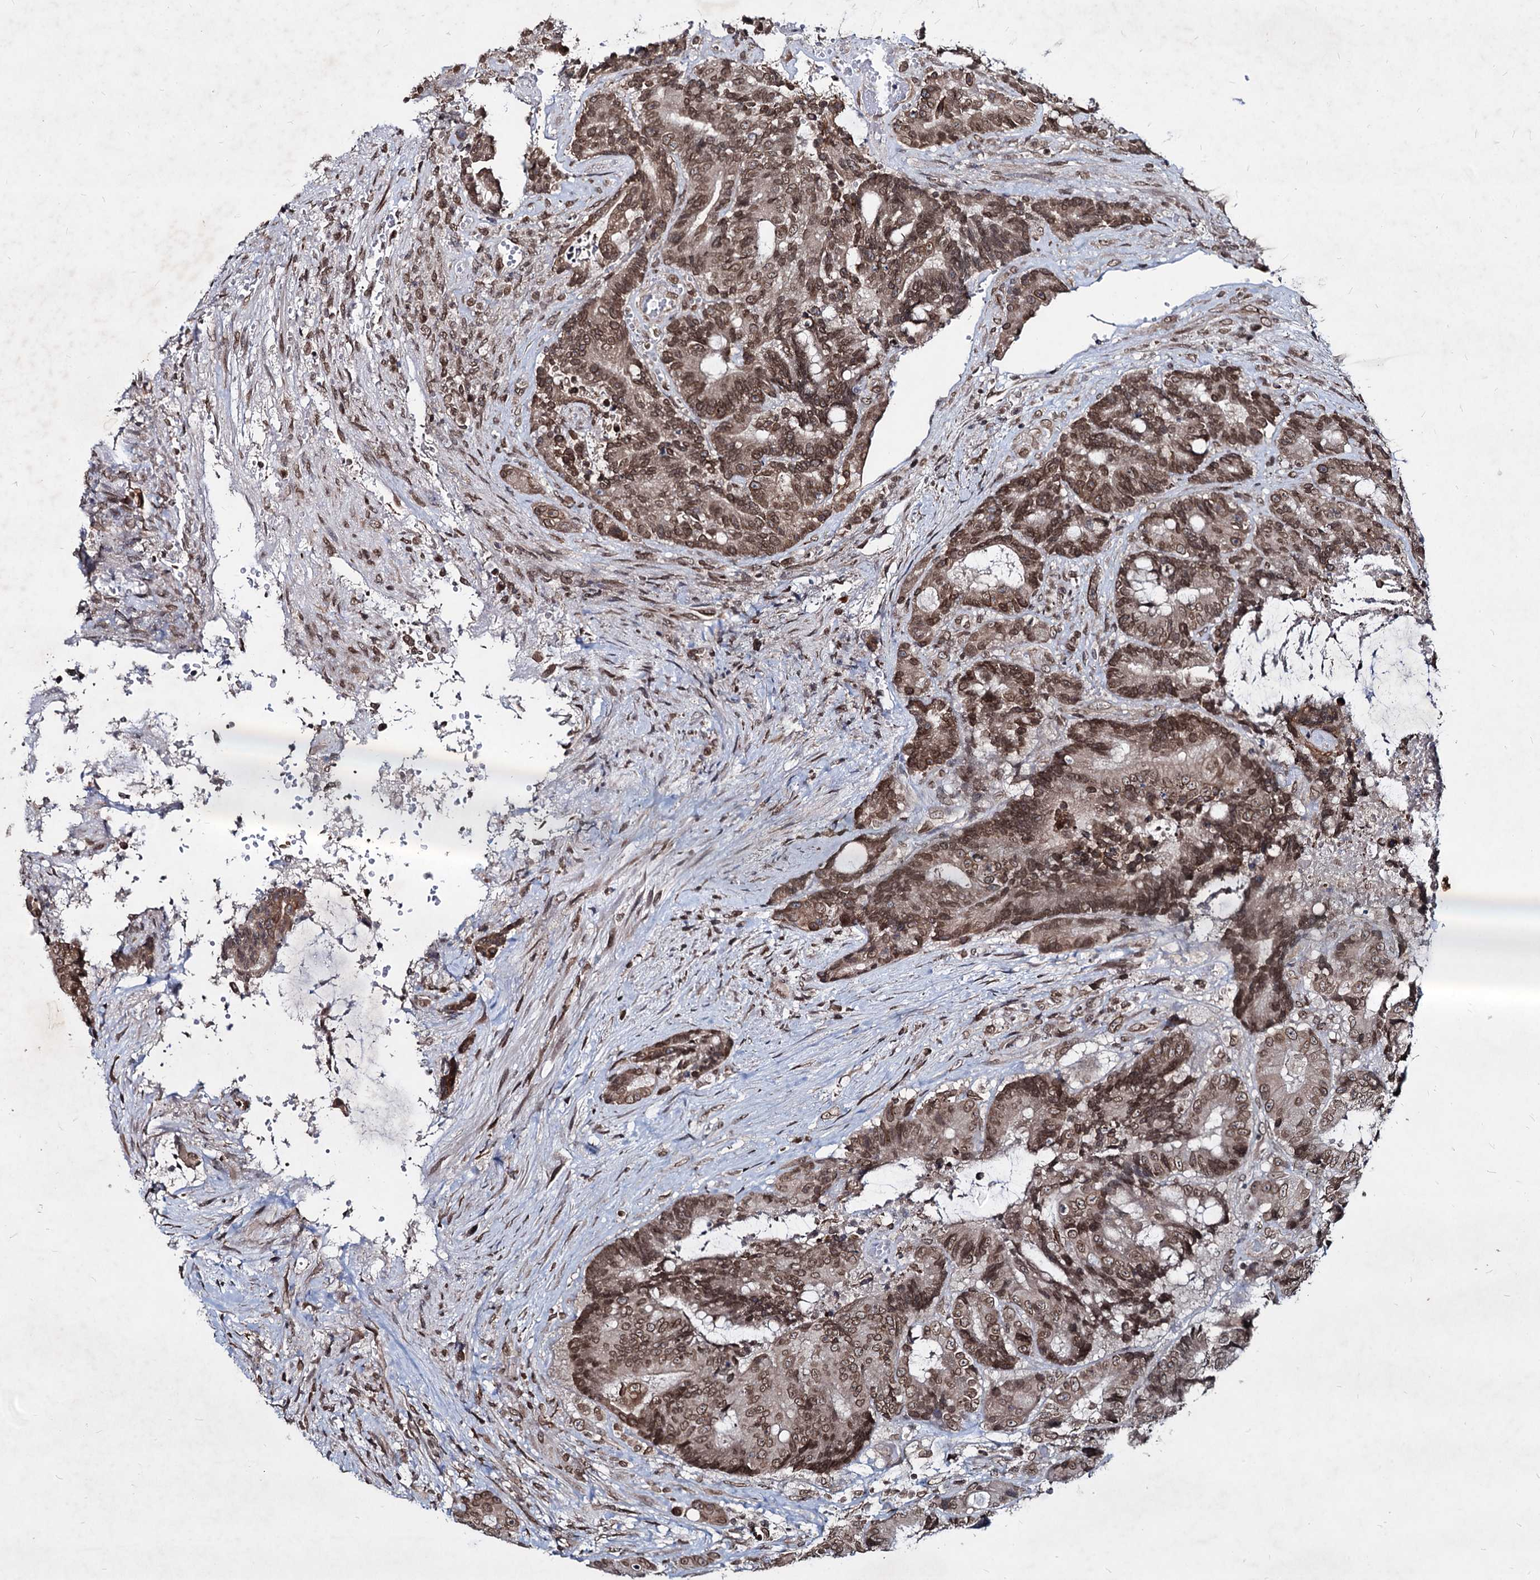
{"staining": {"intensity": "strong", "quantity": ">75%", "location": "cytoplasmic/membranous,nuclear"}, "tissue": "colorectal cancer", "cell_type": "Tumor cells", "image_type": "cancer", "snomed": [{"axis": "morphology", "description": "Adenocarcinoma, NOS"}, {"axis": "topography", "description": "Rectum"}], "caption": "Immunohistochemistry histopathology image of neoplastic tissue: colorectal cancer (adenocarcinoma) stained using IHC shows high levels of strong protein expression localized specifically in the cytoplasmic/membranous and nuclear of tumor cells, appearing as a cytoplasmic/membranous and nuclear brown color.", "gene": "RNF6", "patient": {"sex": "male", "age": 69}}